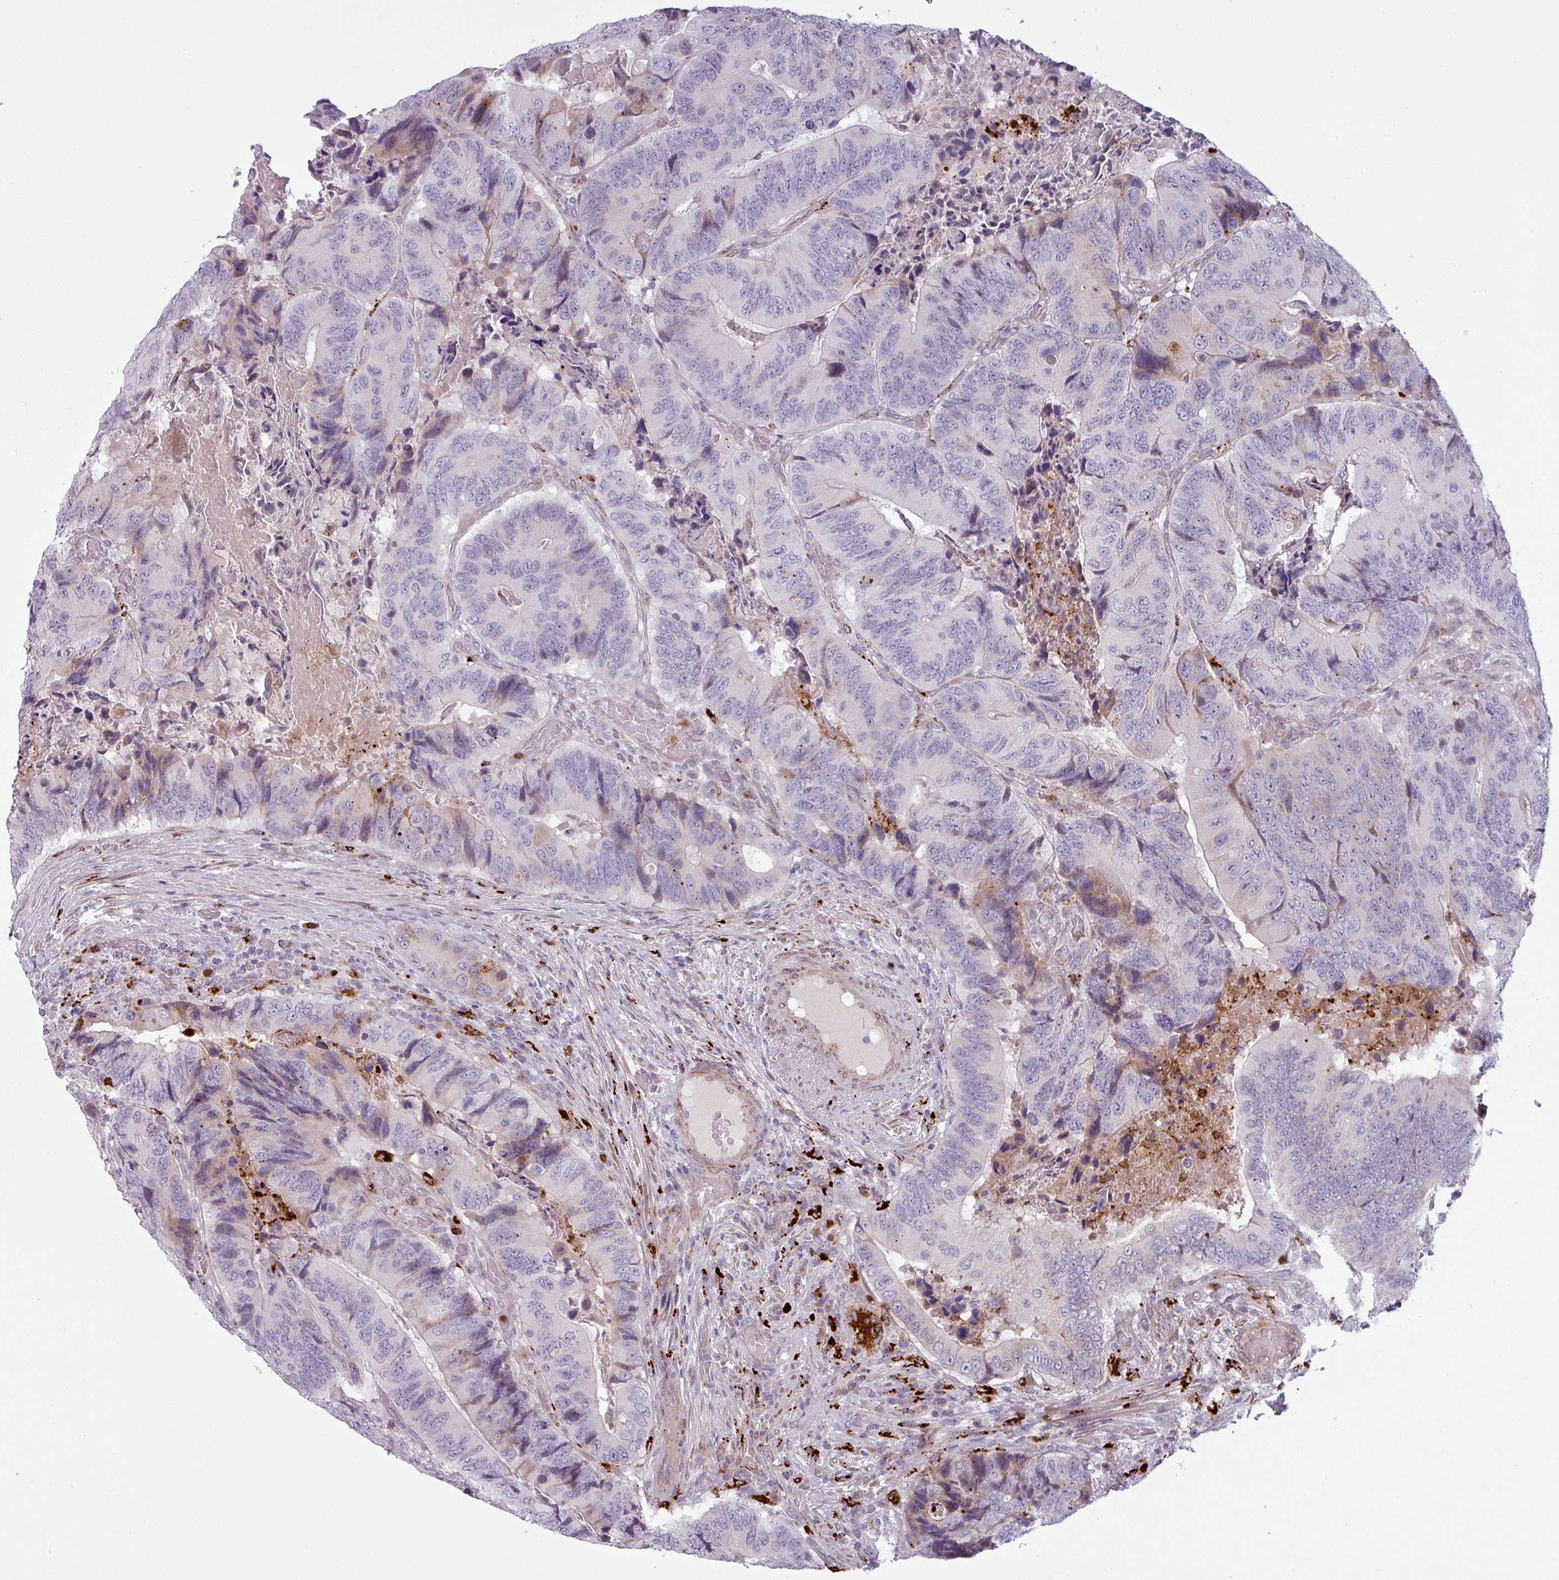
{"staining": {"intensity": "weak", "quantity": "<25%", "location": "cytoplasmic/membranous"}, "tissue": "colorectal cancer", "cell_type": "Tumor cells", "image_type": "cancer", "snomed": [{"axis": "morphology", "description": "Adenocarcinoma, NOS"}, {"axis": "topography", "description": "Colon"}], "caption": "Immunohistochemical staining of human adenocarcinoma (colorectal) reveals no significant expression in tumor cells.", "gene": "MAP7D2", "patient": {"sex": "male", "age": 84}}